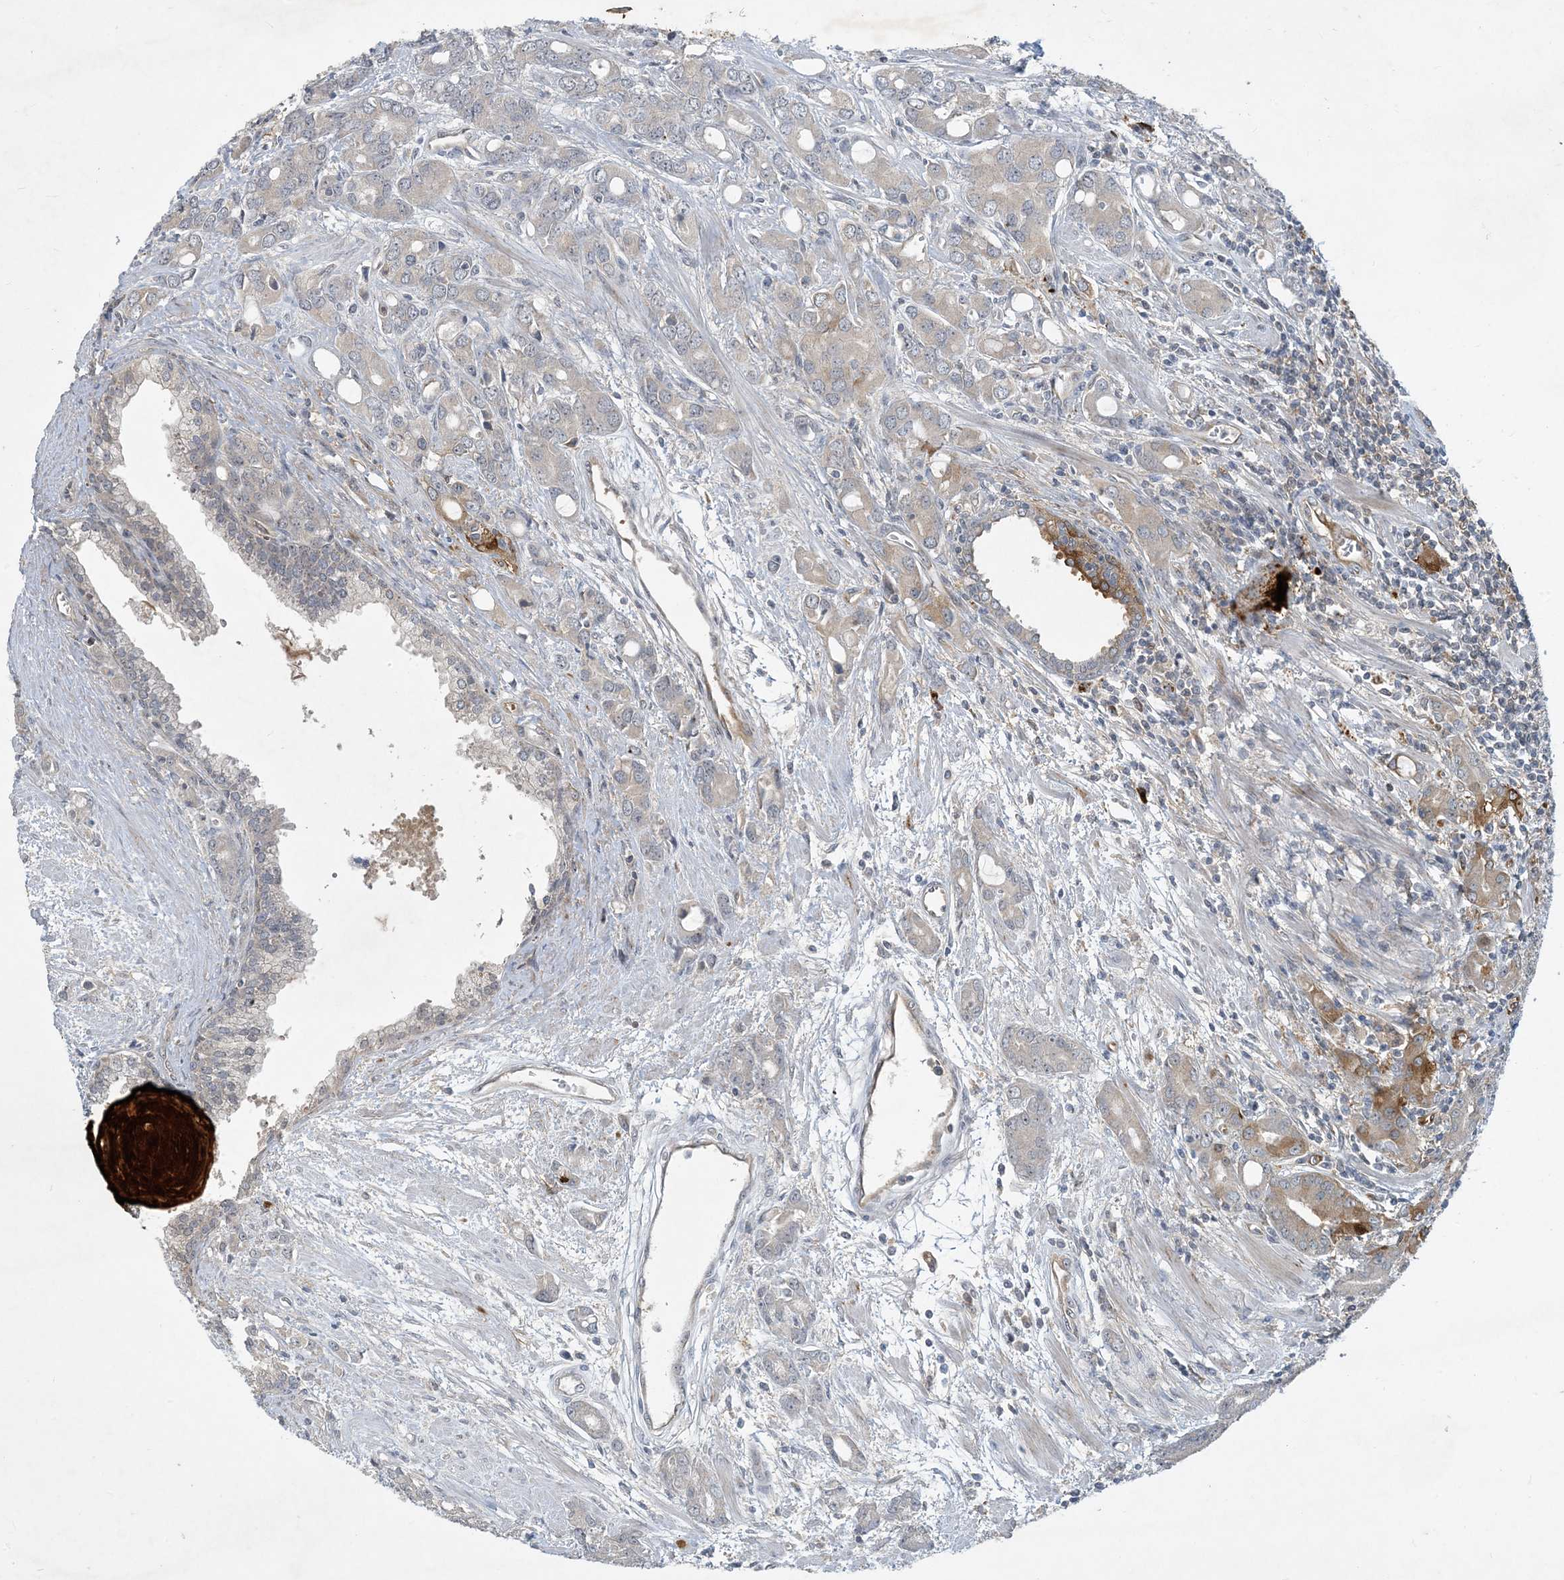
{"staining": {"intensity": "moderate", "quantity": "<25%", "location": "cytoplasmic/membranous"}, "tissue": "prostate cancer", "cell_type": "Tumor cells", "image_type": "cancer", "snomed": [{"axis": "morphology", "description": "Adenocarcinoma, High grade"}, {"axis": "topography", "description": "Prostate"}], "caption": "Brown immunohistochemical staining in prostate cancer (adenocarcinoma (high-grade)) exhibits moderate cytoplasmic/membranous staining in about <25% of tumor cells. (Brightfield microscopy of DAB IHC at high magnification).", "gene": "CDS1", "patient": {"sex": "male", "age": 62}}